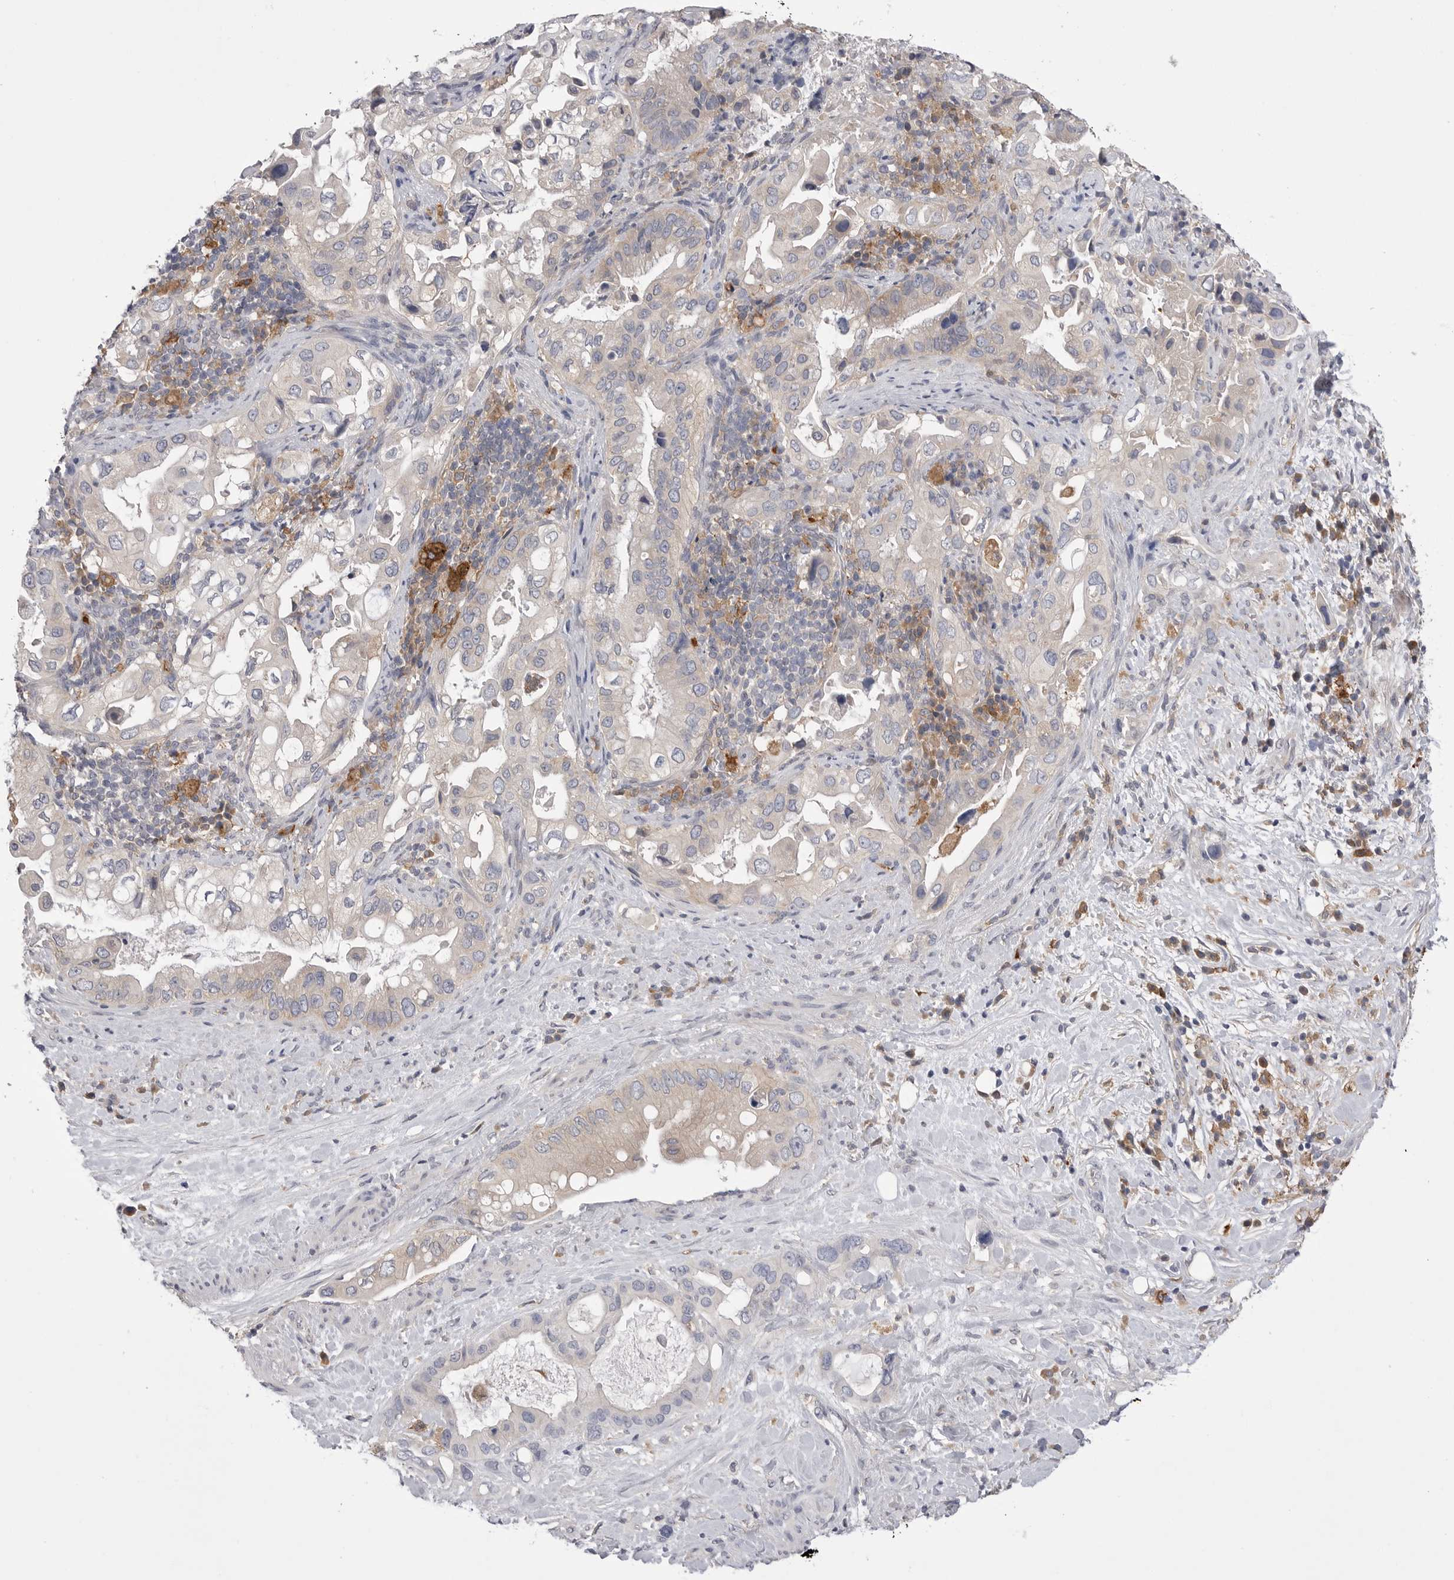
{"staining": {"intensity": "weak", "quantity": "<25%", "location": "cytoplasmic/membranous"}, "tissue": "pancreatic cancer", "cell_type": "Tumor cells", "image_type": "cancer", "snomed": [{"axis": "morphology", "description": "Inflammation, NOS"}, {"axis": "morphology", "description": "Adenocarcinoma, NOS"}, {"axis": "topography", "description": "Pancreas"}], "caption": "Immunohistochemical staining of adenocarcinoma (pancreatic) reveals no significant staining in tumor cells.", "gene": "VAC14", "patient": {"sex": "female", "age": 56}}